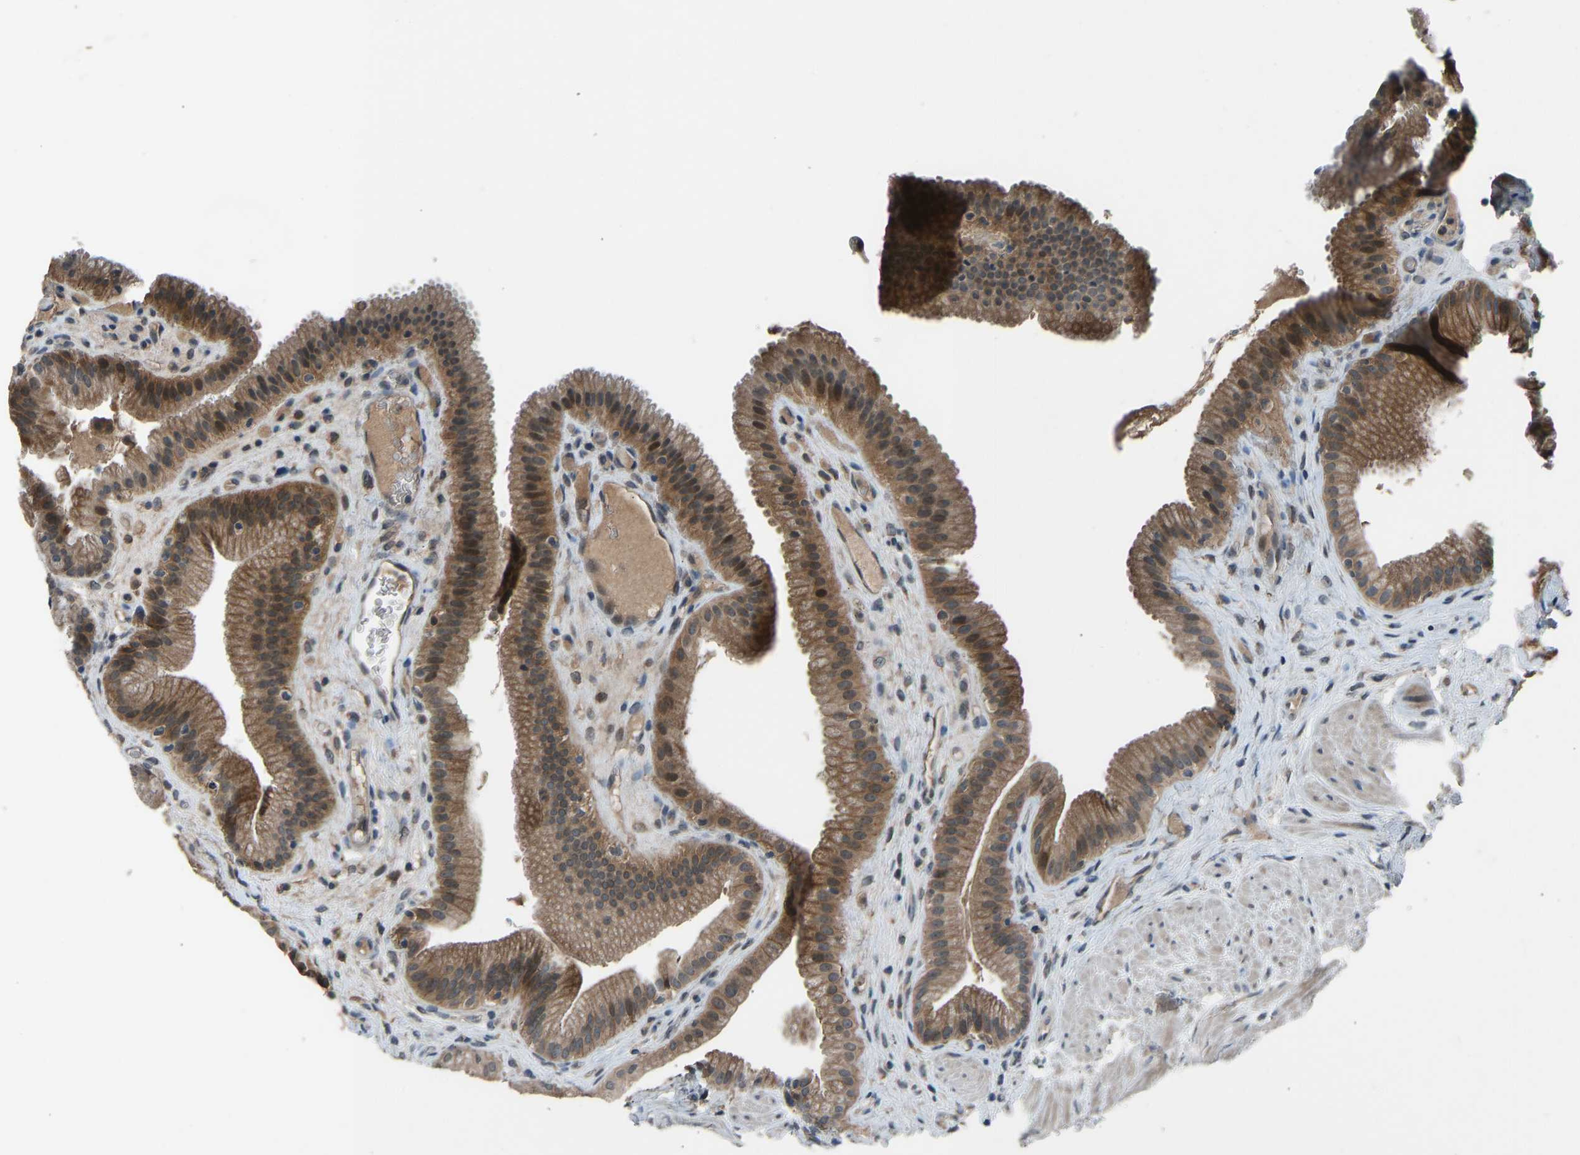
{"staining": {"intensity": "strong", "quantity": ">75%", "location": "cytoplasmic/membranous,nuclear"}, "tissue": "gallbladder", "cell_type": "Glandular cells", "image_type": "normal", "snomed": [{"axis": "morphology", "description": "Normal tissue, NOS"}, {"axis": "topography", "description": "Gallbladder"}], "caption": "Immunohistochemistry (IHC) micrograph of normal gallbladder: gallbladder stained using immunohistochemistry (IHC) demonstrates high levels of strong protein expression localized specifically in the cytoplasmic/membranous,nuclear of glandular cells, appearing as a cytoplasmic/membranous,nuclear brown color.", "gene": "SLC43A1", "patient": {"sex": "male", "age": 49}}